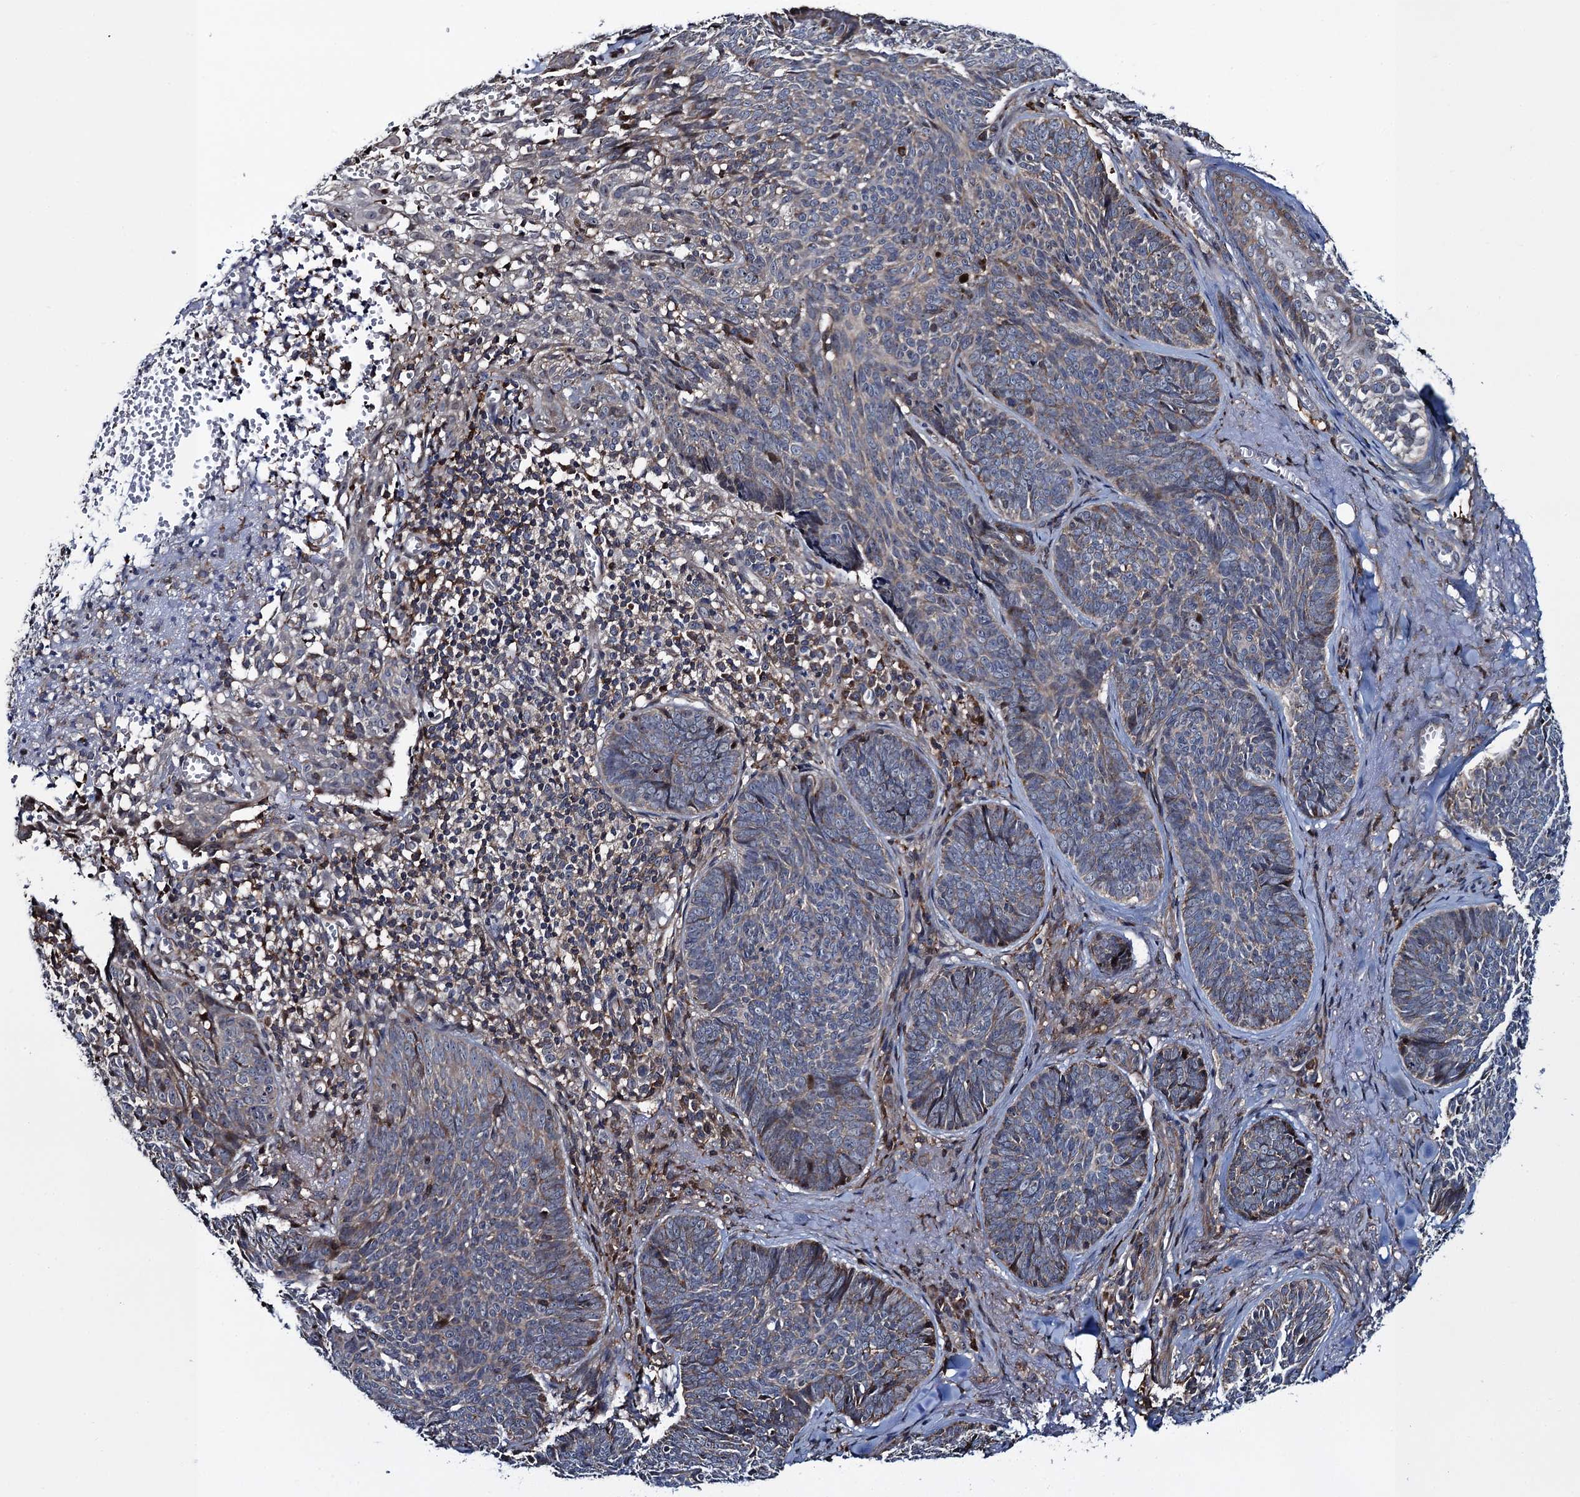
{"staining": {"intensity": "weak", "quantity": "<25%", "location": "cytoplasmic/membranous"}, "tissue": "skin cancer", "cell_type": "Tumor cells", "image_type": "cancer", "snomed": [{"axis": "morphology", "description": "Basal cell carcinoma"}, {"axis": "topography", "description": "Skin"}], "caption": "An IHC histopathology image of skin cancer is shown. There is no staining in tumor cells of skin cancer.", "gene": "CCDC102A", "patient": {"sex": "female", "age": 74}}